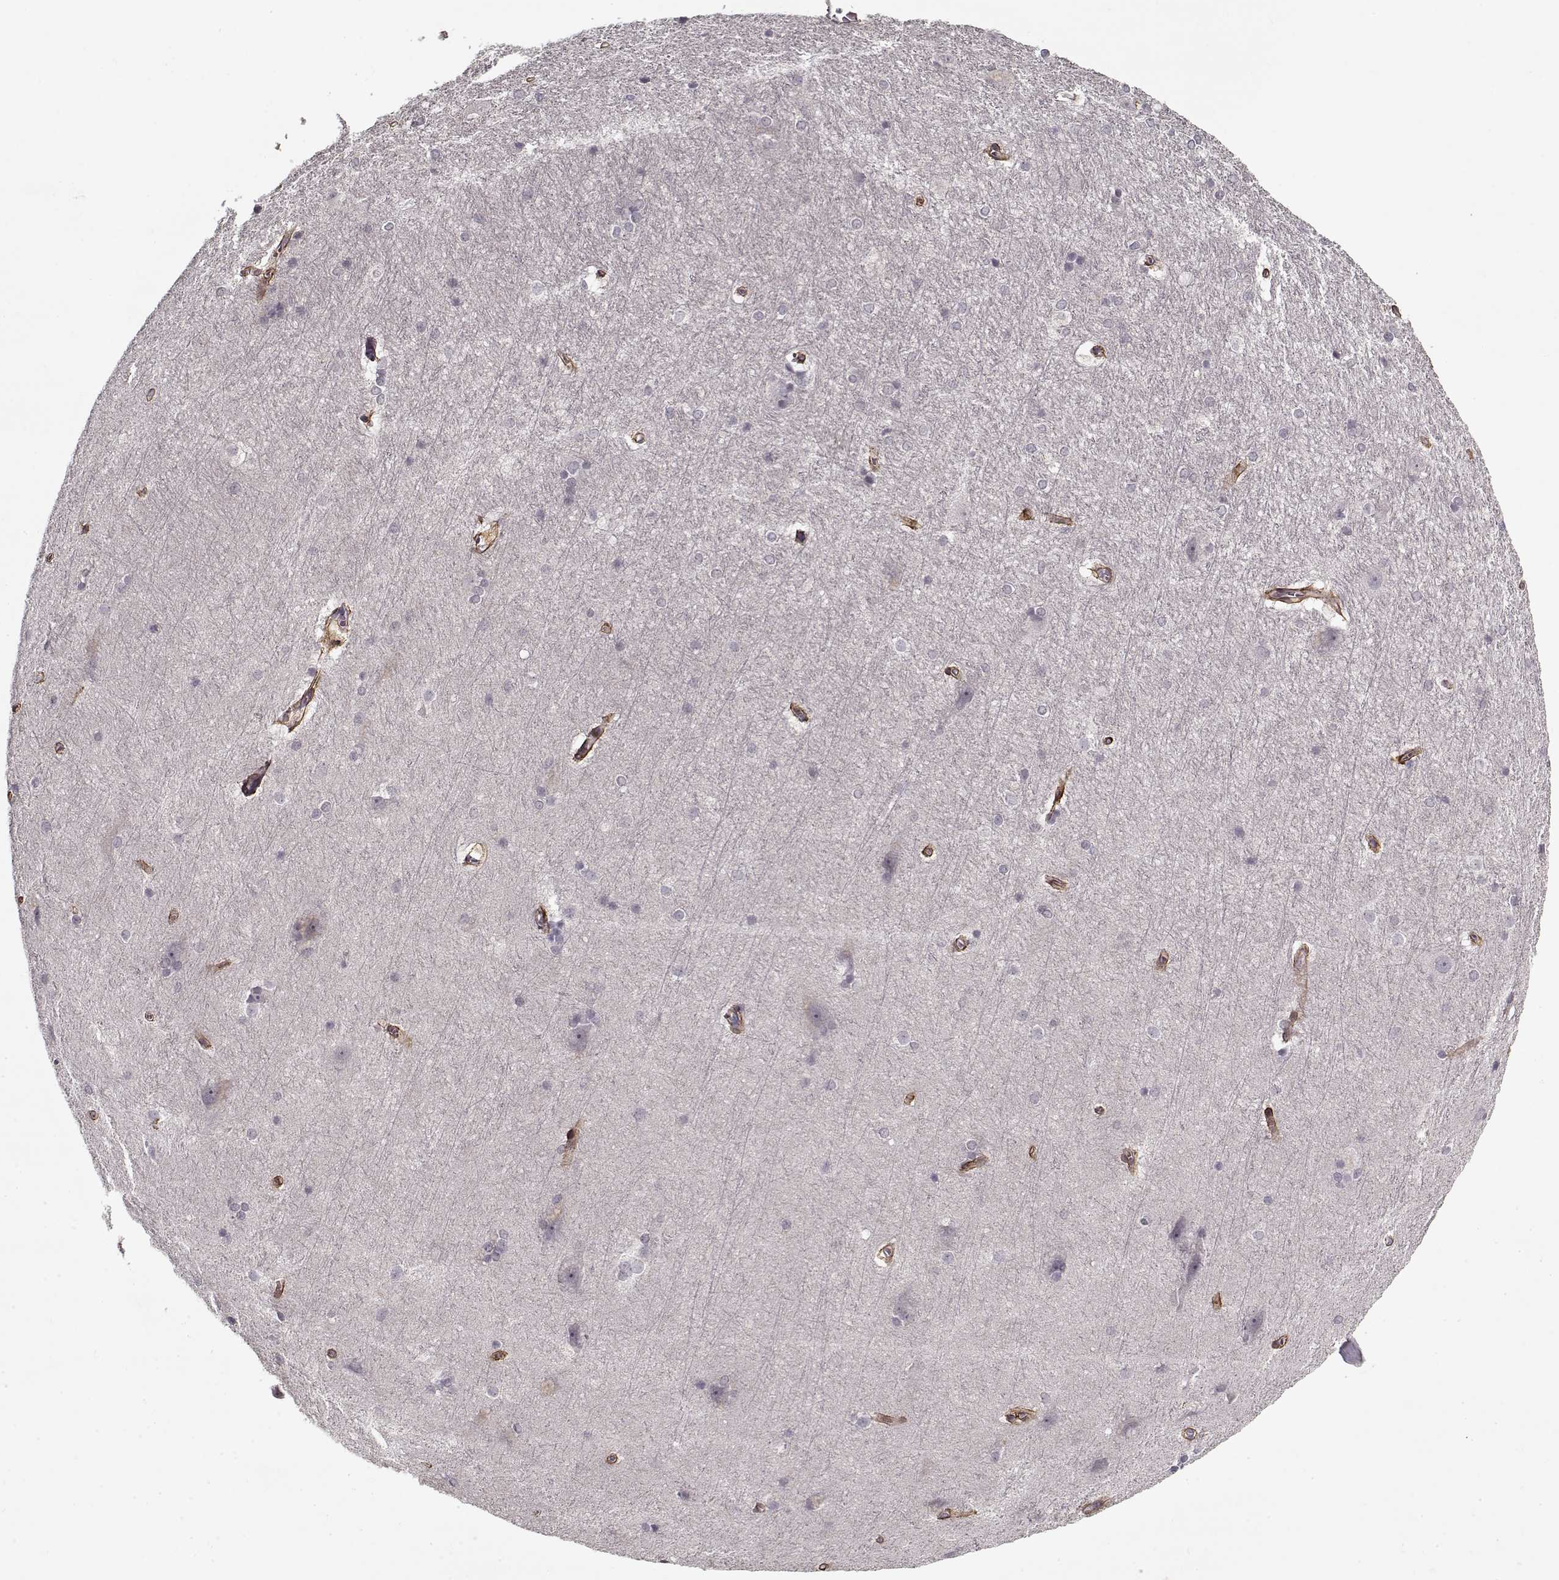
{"staining": {"intensity": "negative", "quantity": "none", "location": "none"}, "tissue": "hippocampus", "cell_type": "Glial cells", "image_type": "normal", "snomed": [{"axis": "morphology", "description": "Normal tissue, NOS"}, {"axis": "topography", "description": "Cerebral cortex"}, {"axis": "topography", "description": "Hippocampus"}], "caption": "Protein analysis of unremarkable hippocampus reveals no significant expression in glial cells. The staining was performed using DAB to visualize the protein expression in brown, while the nuclei were stained in blue with hematoxylin (Magnification: 20x).", "gene": "LAMA2", "patient": {"sex": "female", "age": 19}}